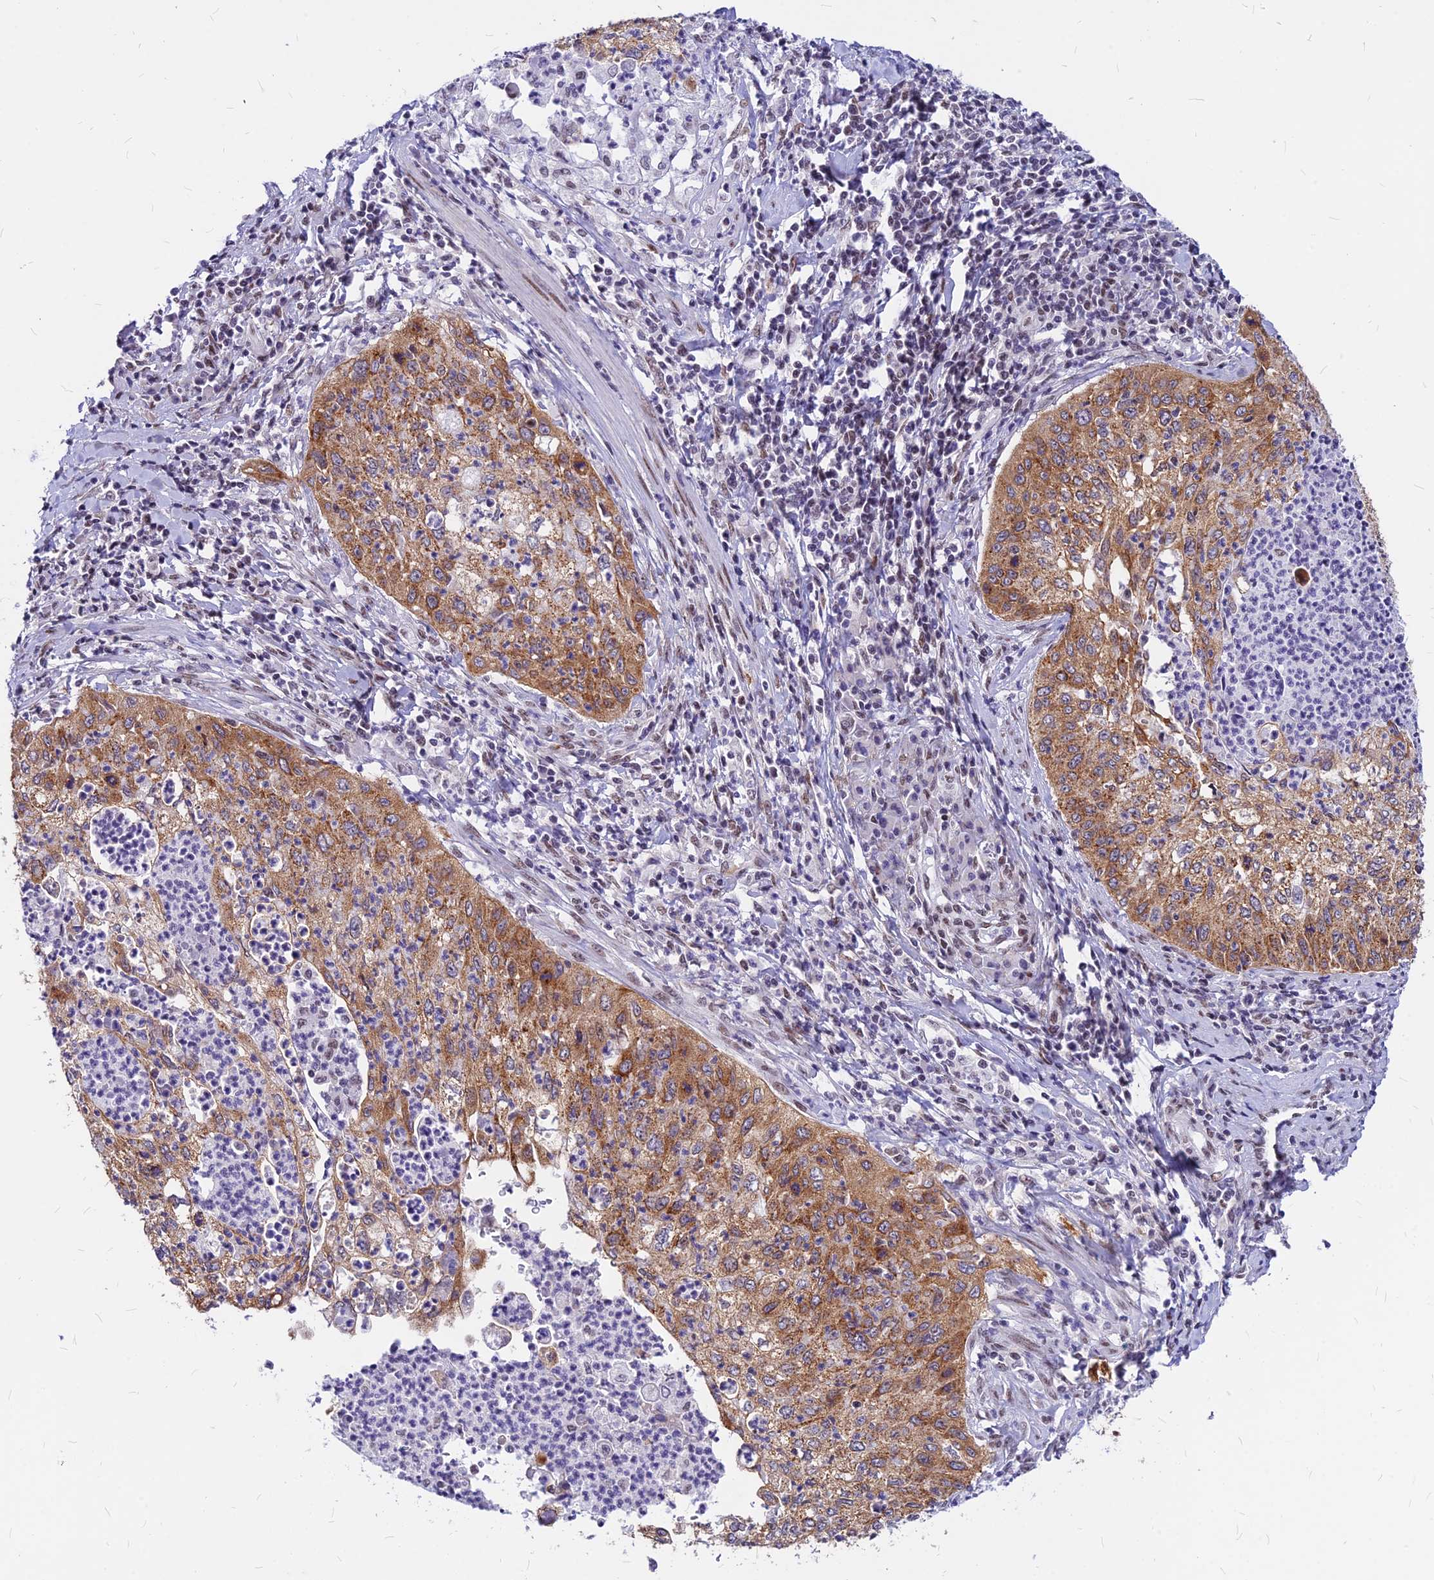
{"staining": {"intensity": "moderate", "quantity": ">75%", "location": "cytoplasmic/membranous"}, "tissue": "cervical cancer", "cell_type": "Tumor cells", "image_type": "cancer", "snomed": [{"axis": "morphology", "description": "Squamous cell carcinoma, NOS"}, {"axis": "topography", "description": "Cervix"}], "caption": "Immunohistochemistry (IHC) (DAB (3,3'-diaminobenzidine)) staining of cervical cancer (squamous cell carcinoma) reveals moderate cytoplasmic/membranous protein expression in approximately >75% of tumor cells. The staining was performed using DAB (3,3'-diaminobenzidine), with brown indicating positive protein expression. Nuclei are stained blue with hematoxylin.", "gene": "KCTD13", "patient": {"sex": "female", "age": 30}}